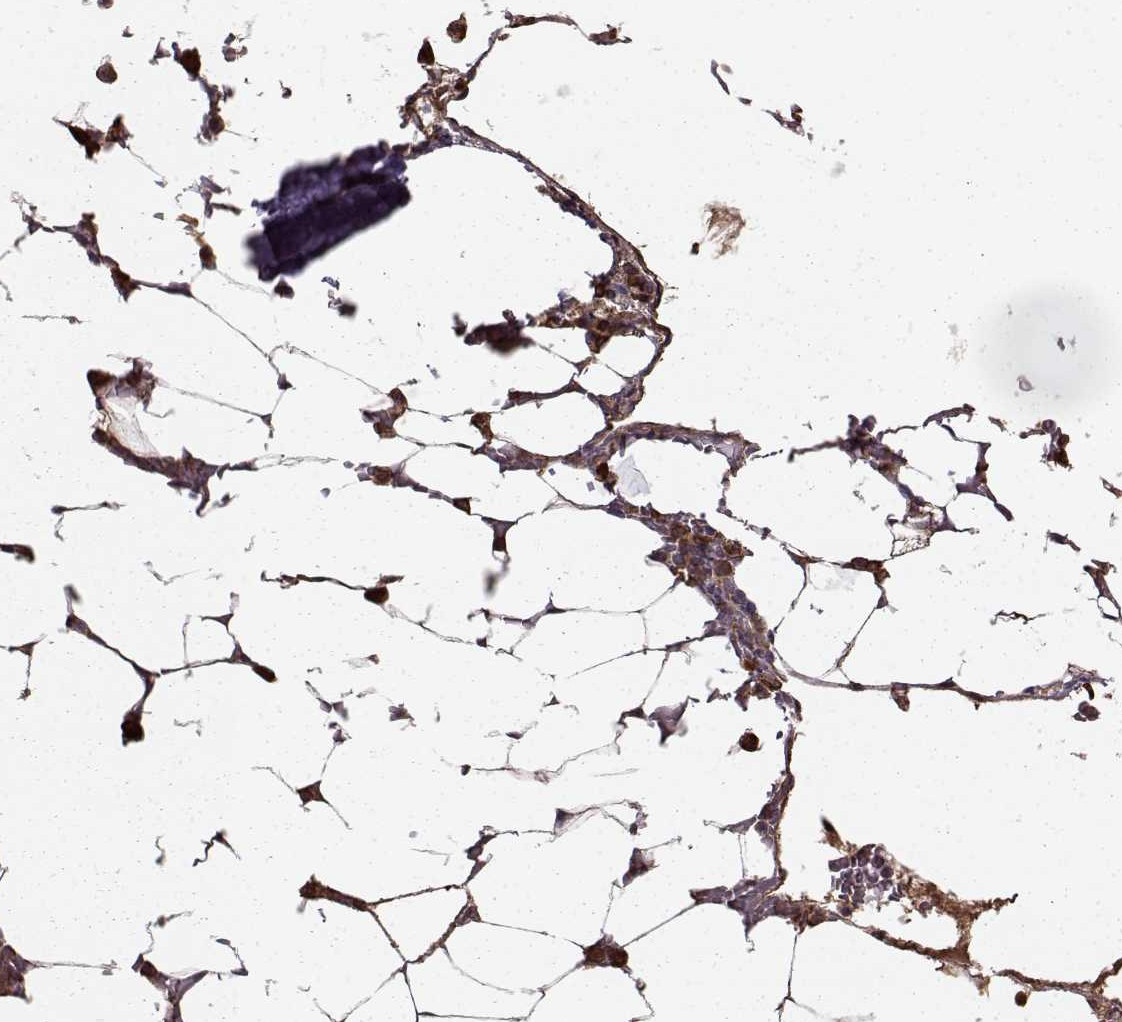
{"staining": {"intensity": "moderate", "quantity": ">75%", "location": "cytoplasmic/membranous"}, "tissue": "bone marrow", "cell_type": "Hematopoietic cells", "image_type": "normal", "snomed": [{"axis": "morphology", "description": "Normal tissue, NOS"}, {"axis": "topography", "description": "Bone marrow"}], "caption": "Hematopoietic cells display moderate cytoplasmic/membranous staining in about >75% of cells in normal bone marrow. (brown staining indicates protein expression, while blue staining denotes nuclei).", "gene": "NME1", "patient": {"sex": "female", "age": 52}}